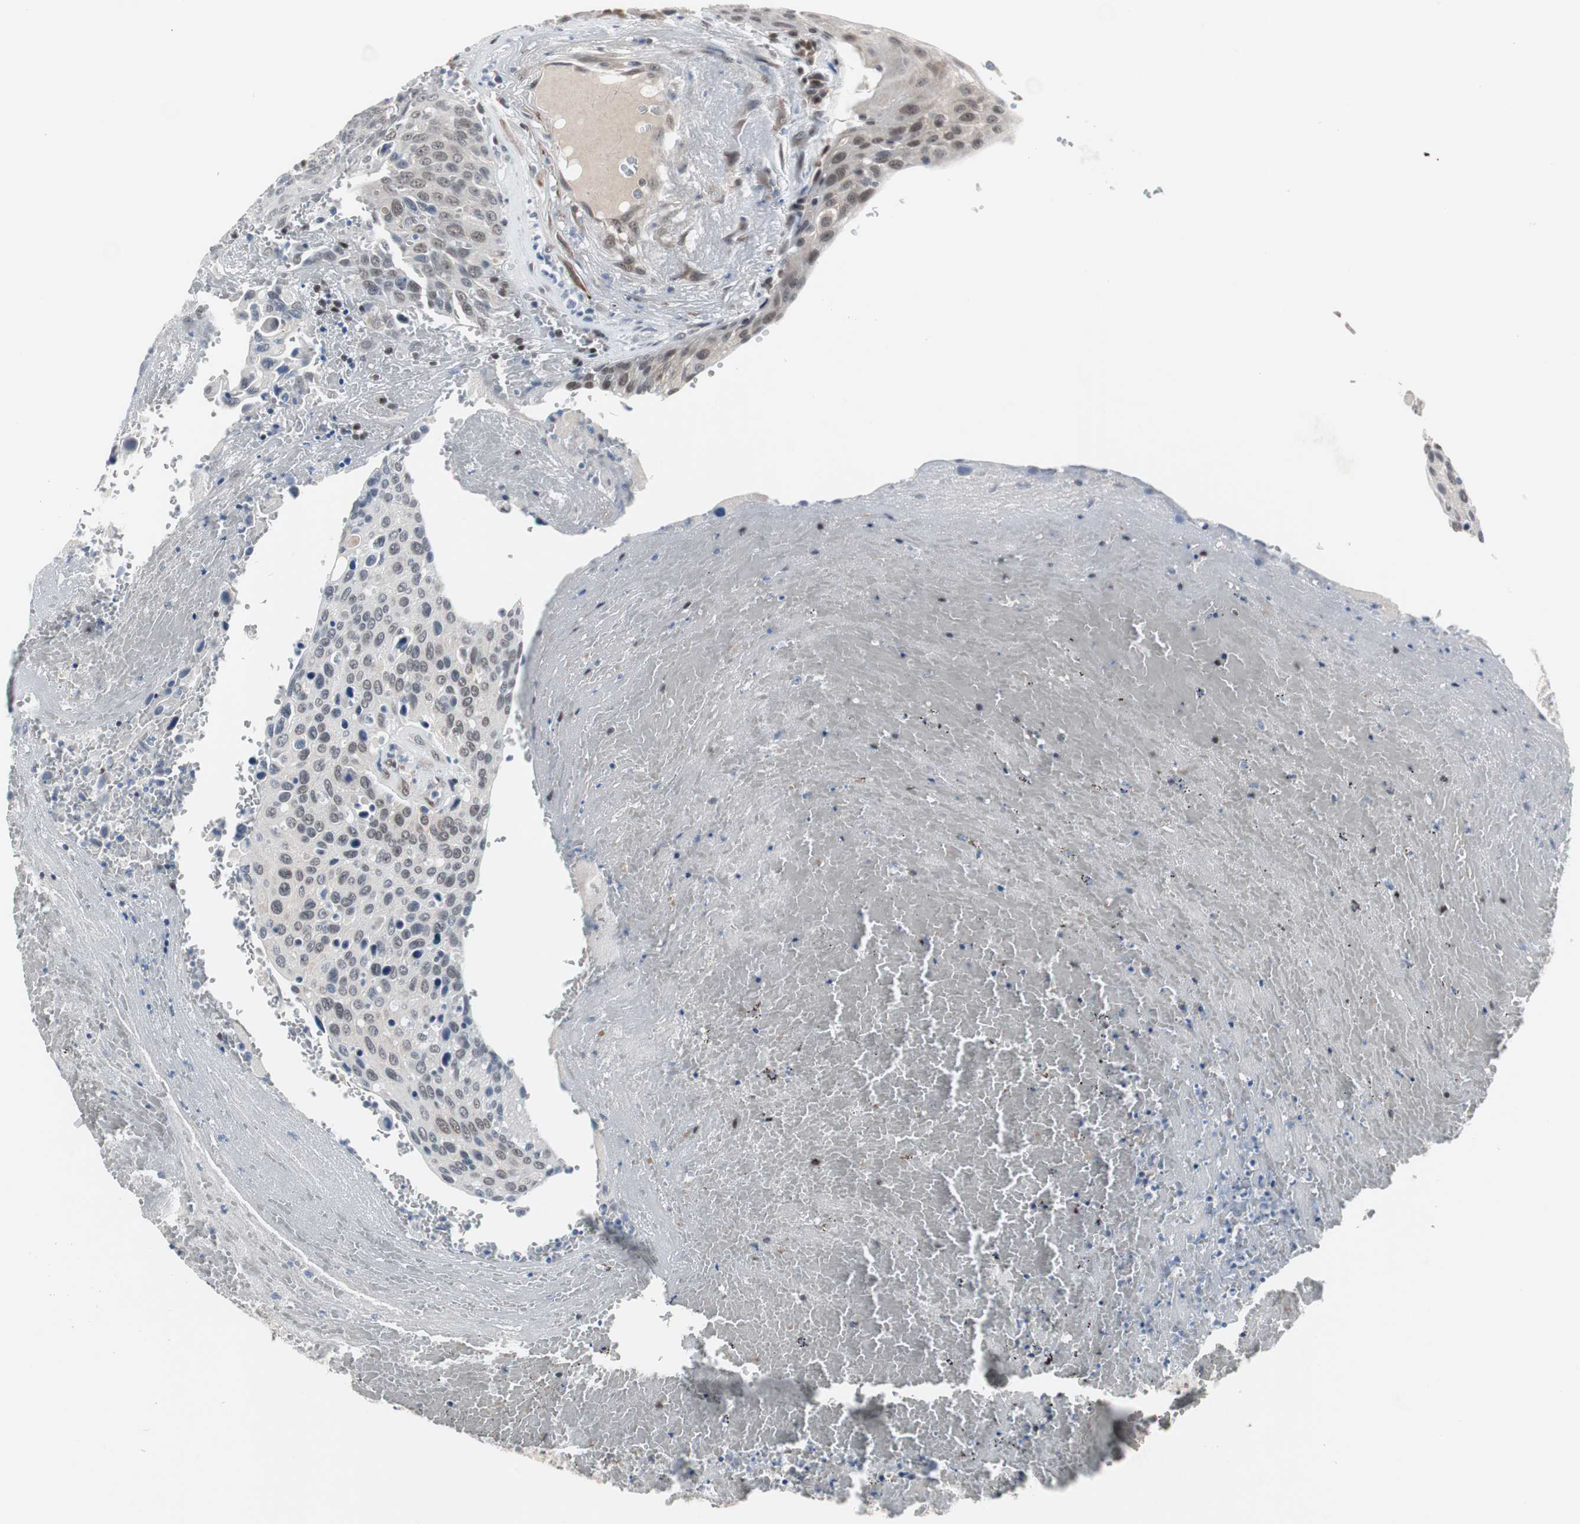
{"staining": {"intensity": "weak", "quantity": "25%-75%", "location": "cytoplasmic/membranous,nuclear"}, "tissue": "urothelial cancer", "cell_type": "Tumor cells", "image_type": "cancer", "snomed": [{"axis": "morphology", "description": "Urothelial carcinoma, High grade"}, {"axis": "topography", "description": "Urinary bladder"}], "caption": "Immunohistochemical staining of high-grade urothelial carcinoma demonstrates weak cytoplasmic/membranous and nuclear protein staining in approximately 25%-75% of tumor cells. (Brightfield microscopy of DAB IHC at high magnification).", "gene": "ZHX2", "patient": {"sex": "male", "age": 66}}